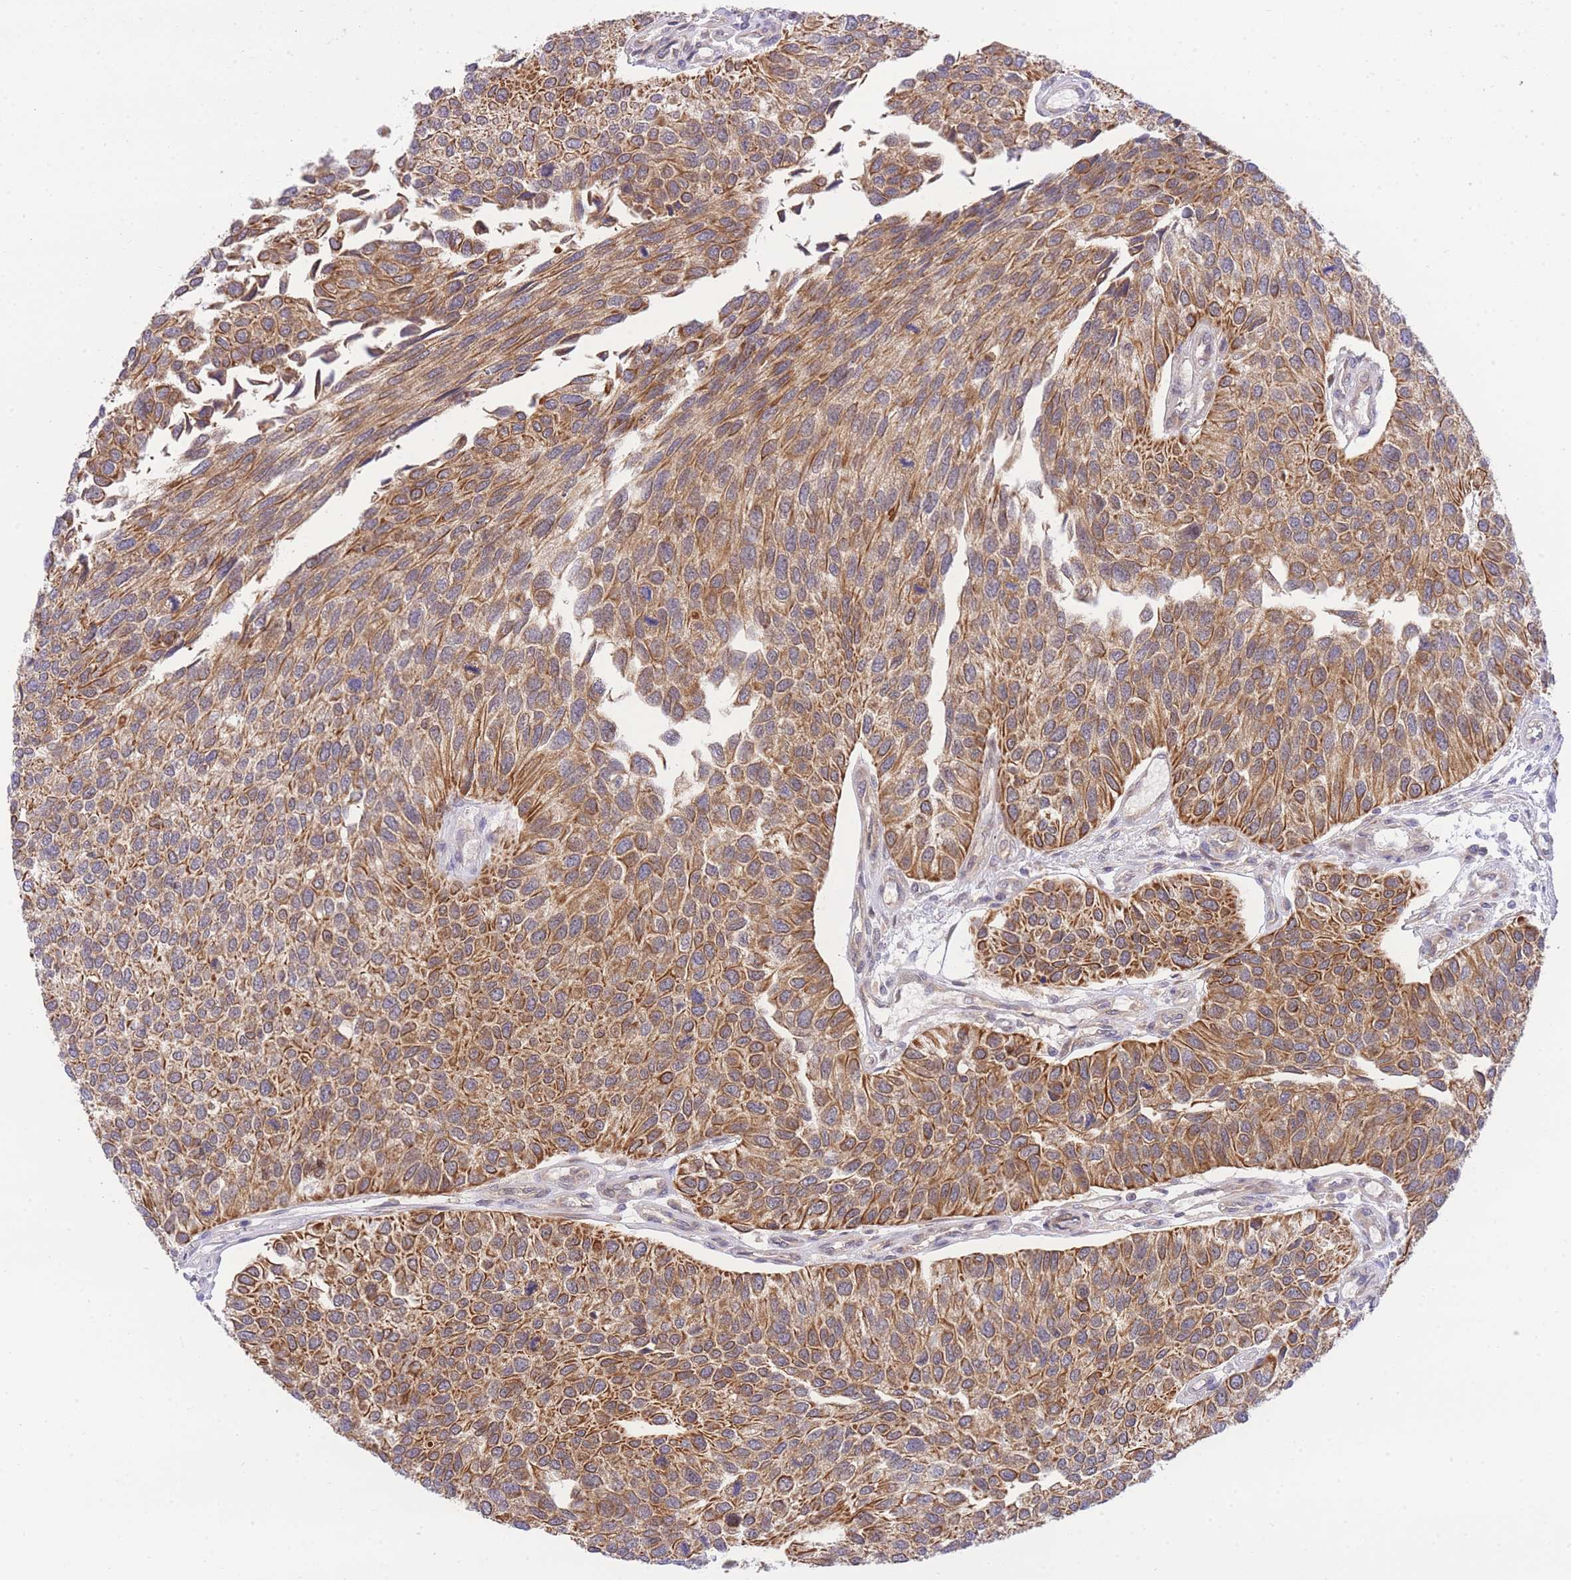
{"staining": {"intensity": "strong", "quantity": ">75%", "location": "cytoplasmic/membranous"}, "tissue": "urothelial cancer", "cell_type": "Tumor cells", "image_type": "cancer", "snomed": [{"axis": "morphology", "description": "Urothelial carcinoma, NOS"}, {"axis": "topography", "description": "Urinary bladder"}], "caption": "This image exhibits urothelial cancer stained with immunohistochemistry to label a protein in brown. The cytoplasmic/membranous of tumor cells show strong positivity for the protein. Nuclei are counter-stained blue.", "gene": "EIF2B2", "patient": {"sex": "male", "age": 55}}